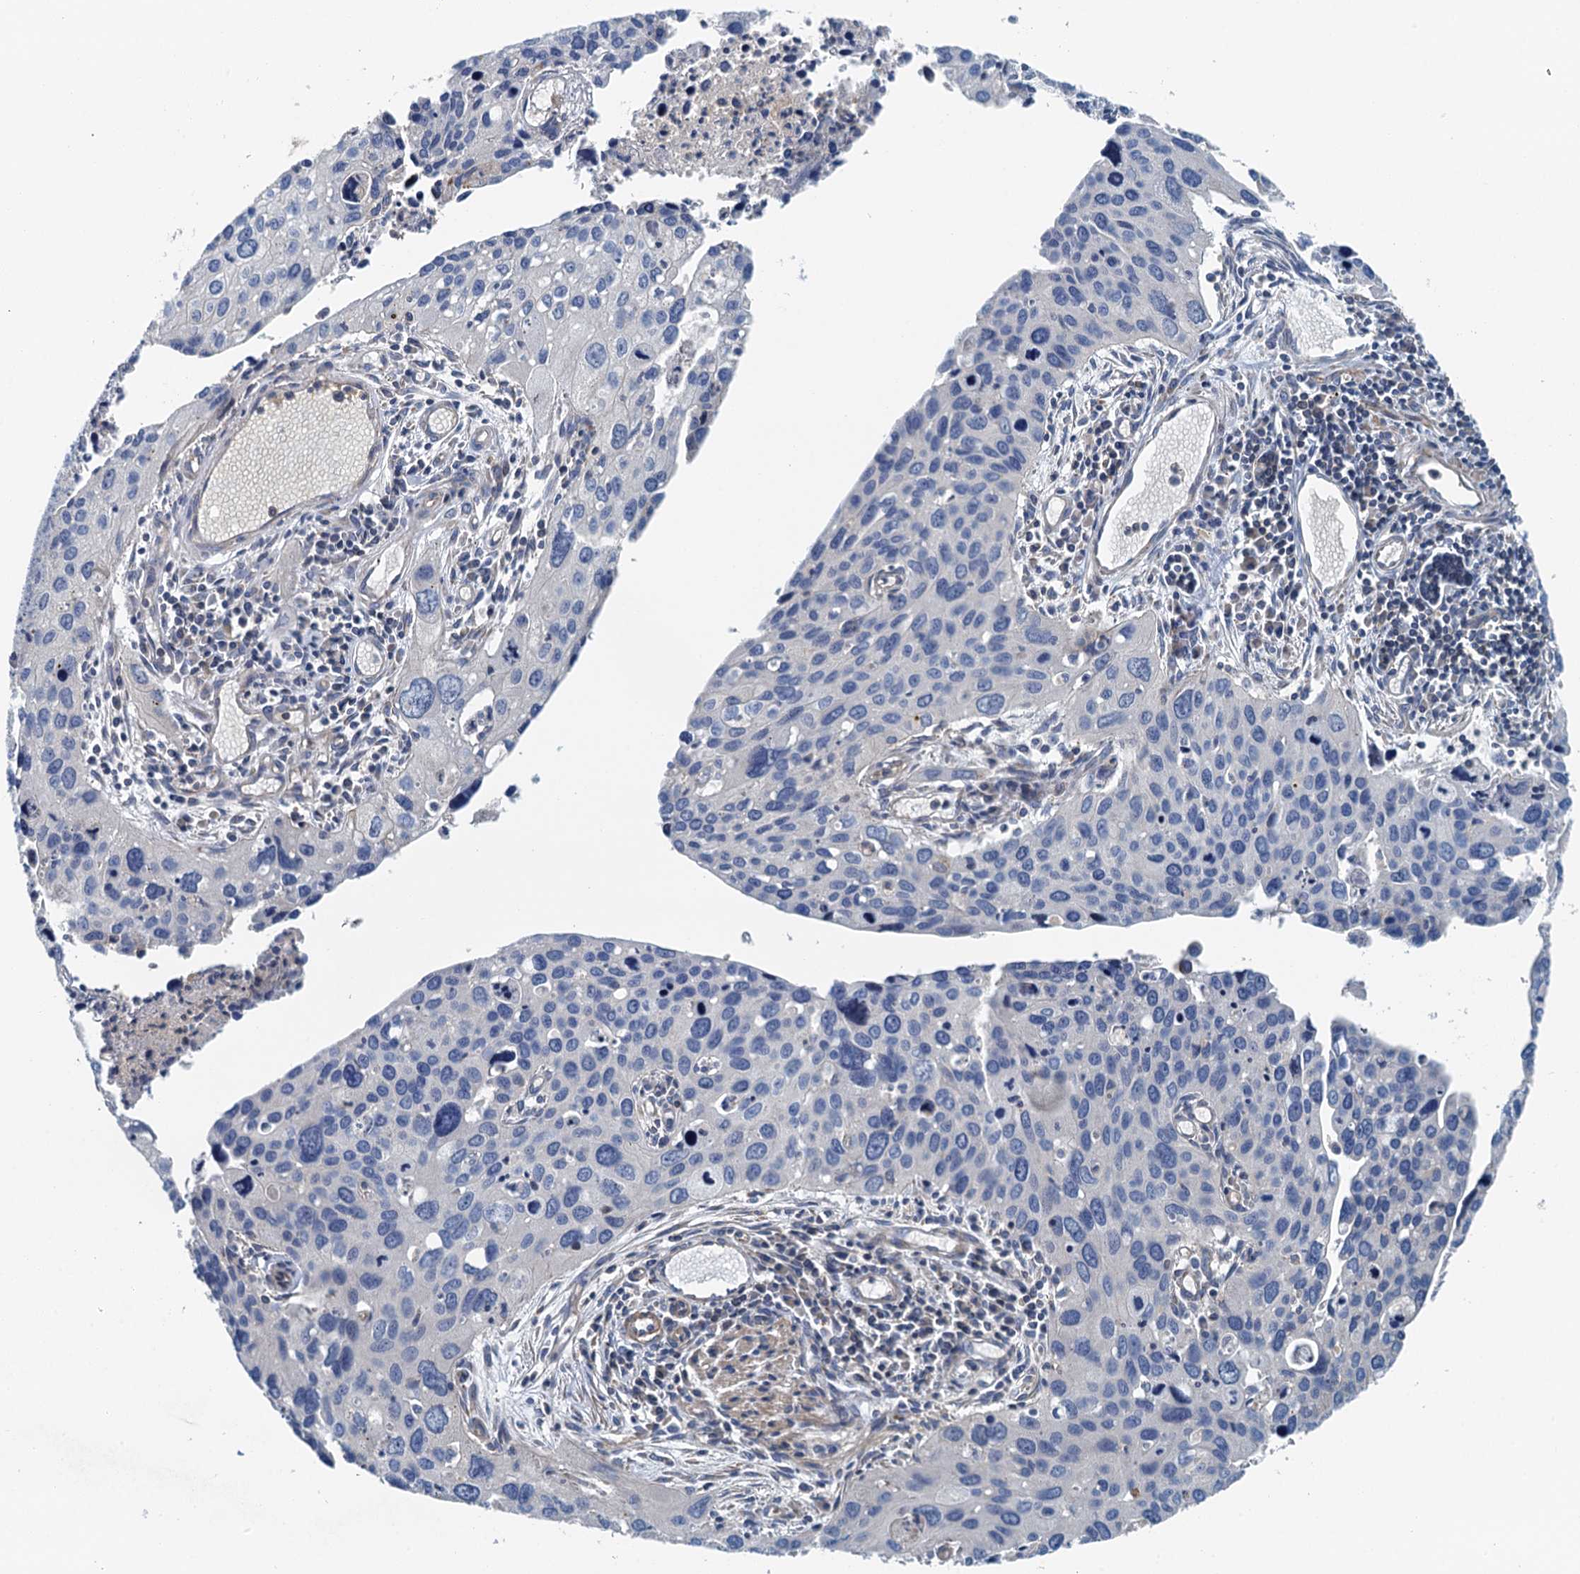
{"staining": {"intensity": "negative", "quantity": "none", "location": "none"}, "tissue": "cervical cancer", "cell_type": "Tumor cells", "image_type": "cancer", "snomed": [{"axis": "morphology", "description": "Squamous cell carcinoma, NOS"}, {"axis": "topography", "description": "Cervix"}], "caption": "This is an immunohistochemistry histopathology image of human cervical squamous cell carcinoma. There is no expression in tumor cells.", "gene": "PPP1R14D", "patient": {"sex": "female", "age": 55}}